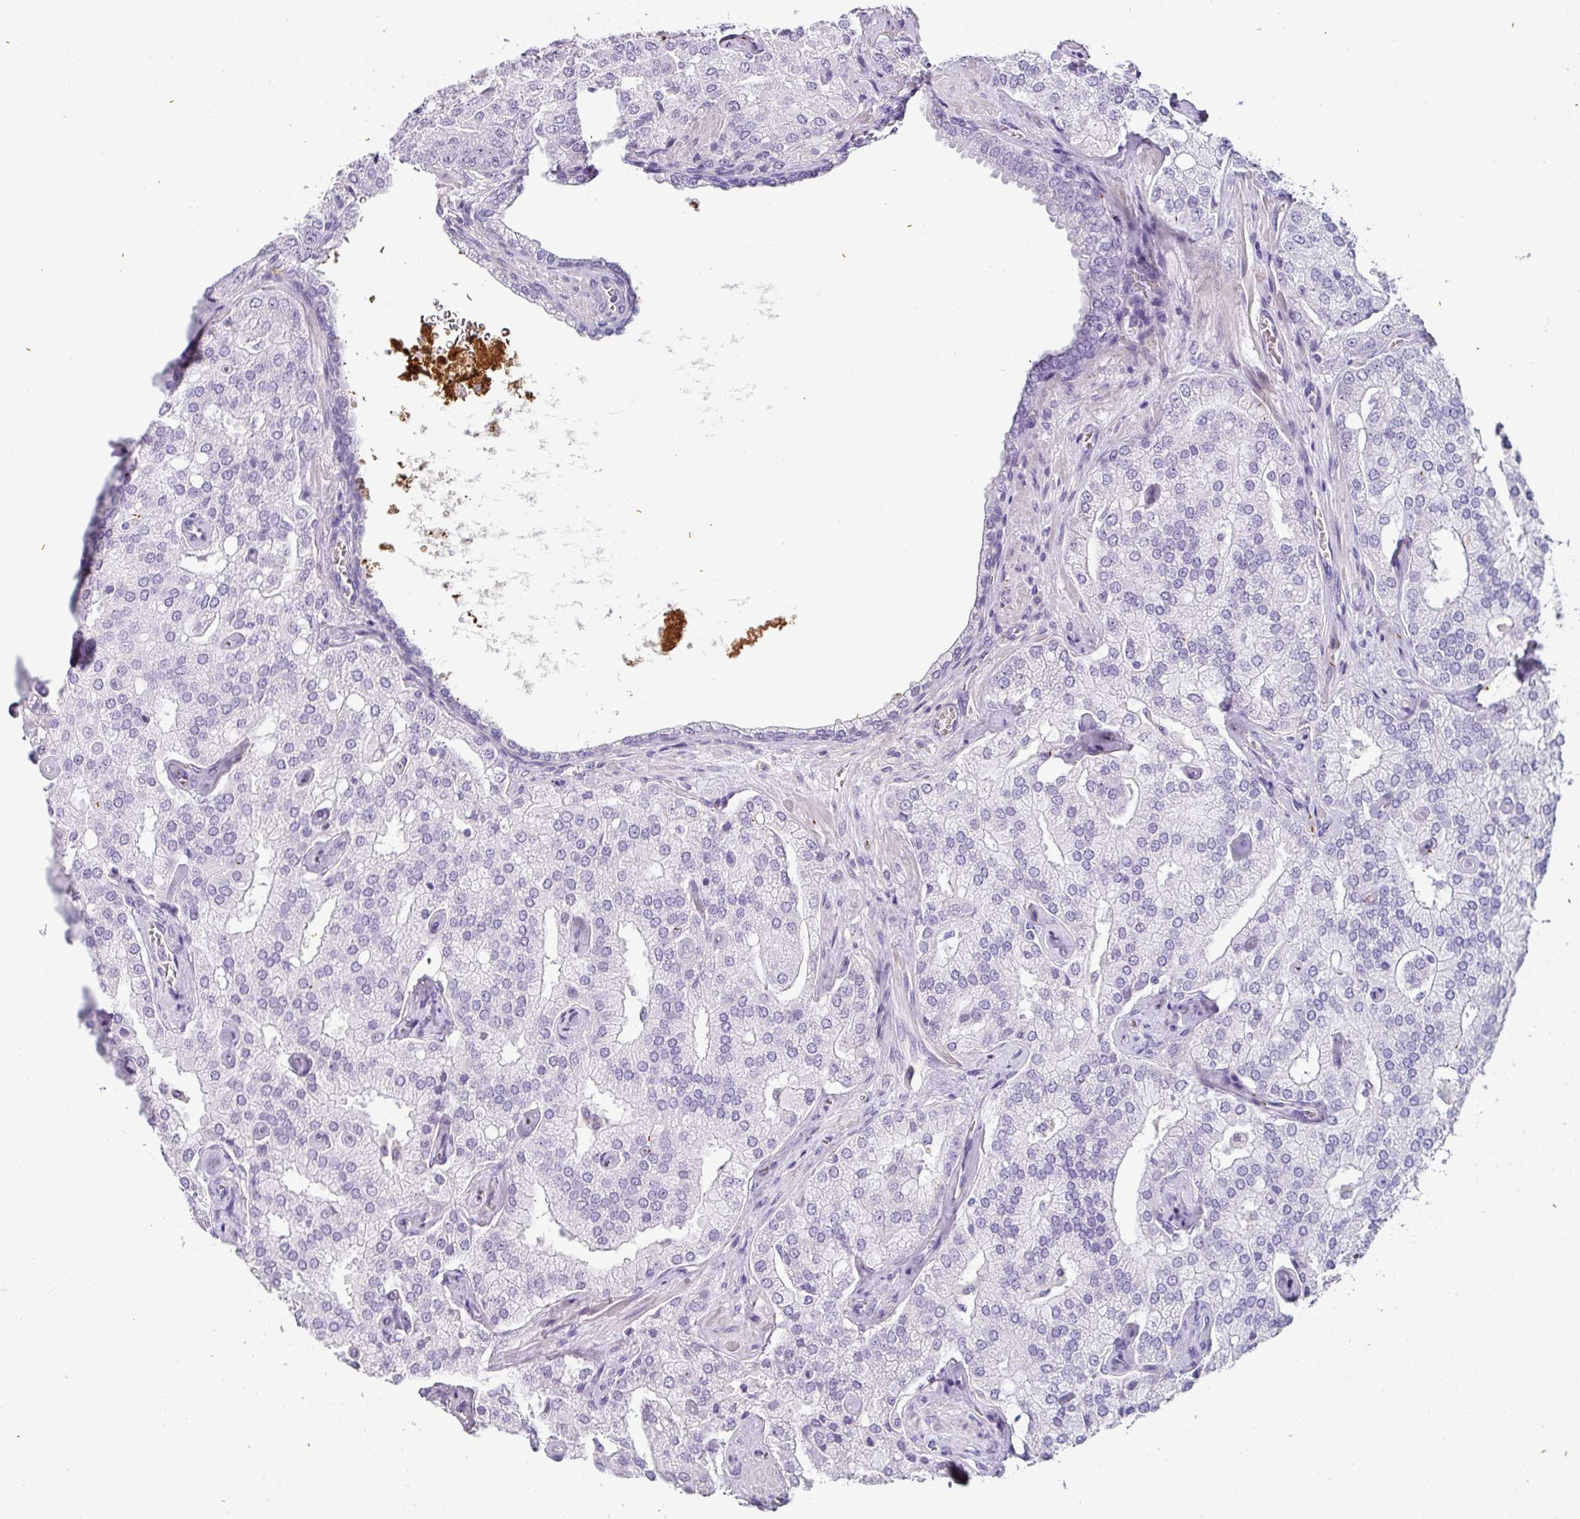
{"staining": {"intensity": "negative", "quantity": "none", "location": "none"}, "tissue": "prostate cancer", "cell_type": "Tumor cells", "image_type": "cancer", "snomed": [{"axis": "morphology", "description": "Adenocarcinoma, High grade"}, {"axis": "topography", "description": "Prostate"}], "caption": "Immunohistochemical staining of human prostate high-grade adenocarcinoma shows no significant staining in tumor cells.", "gene": "OR52N1", "patient": {"sex": "male", "age": 68}}